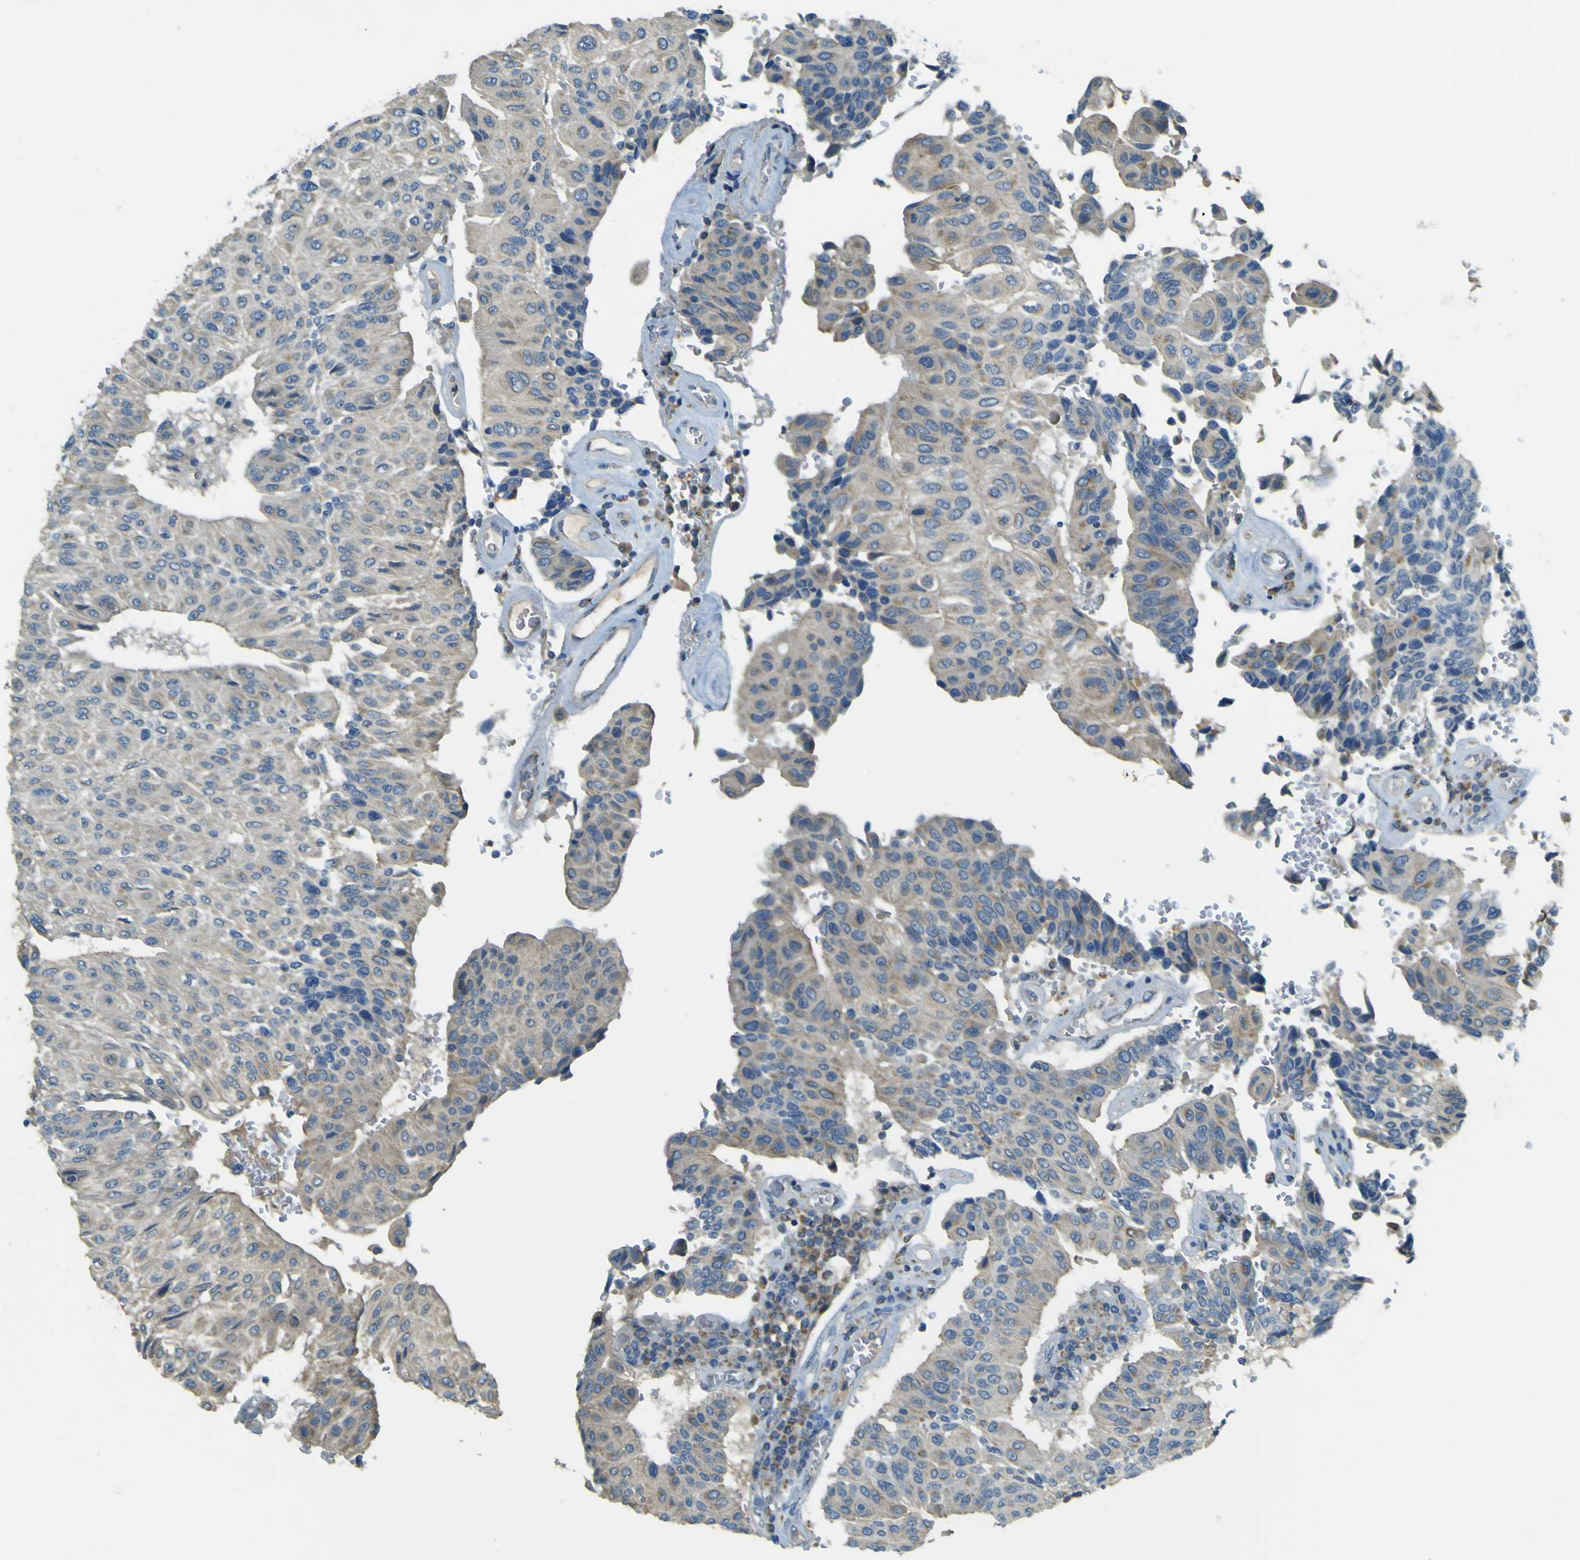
{"staining": {"intensity": "weak", "quantity": "25%-75%", "location": "cytoplasmic/membranous"}, "tissue": "urothelial cancer", "cell_type": "Tumor cells", "image_type": "cancer", "snomed": [{"axis": "morphology", "description": "Urothelial carcinoma, High grade"}, {"axis": "topography", "description": "Urinary bladder"}], "caption": "Tumor cells reveal low levels of weak cytoplasmic/membranous staining in approximately 25%-75% of cells in human urothelial carcinoma (high-grade). (brown staining indicates protein expression, while blue staining denotes nuclei).", "gene": "FKTN", "patient": {"sex": "male", "age": 66}}